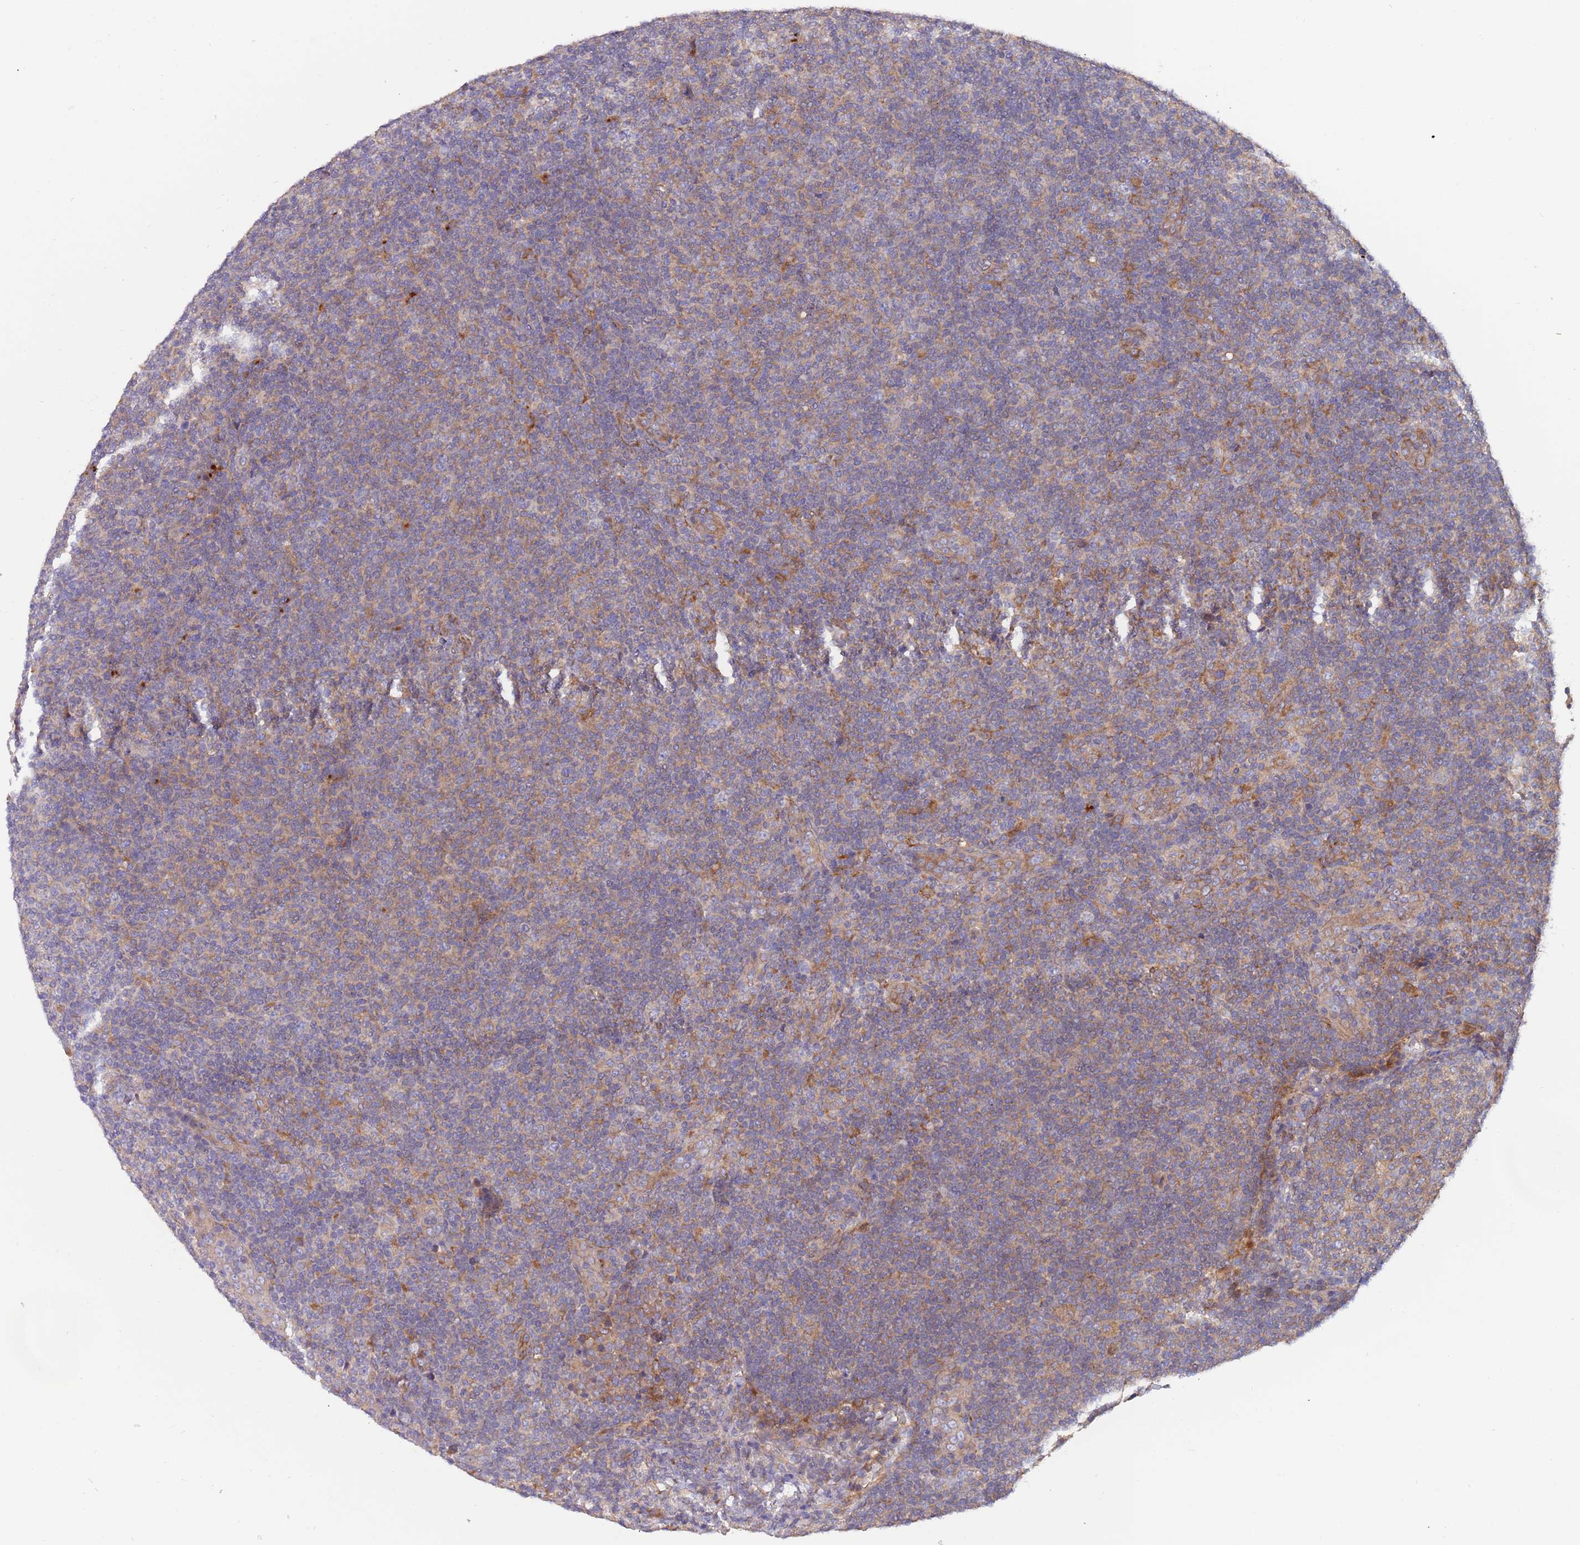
{"staining": {"intensity": "negative", "quantity": "none", "location": "none"}, "tissue": "lymphoma", "cell_type": "Tumor cells", "image_type": "cancer", "snomed": [{"axis": "morphology", "description": "Malignant lymphoma, non-Hodgkin's type, Low grade"}, {"axis": "topography", "description": "Lymph node"}], "caption": "This is an immunohistochemistry (IHC) image of human malignant lymphoma, non-Hodgkin's type (low-grade). There is no positivity in tumor cells.", "gene": "ARMCX6", "patient": {"sex": "male", "age": 66}}